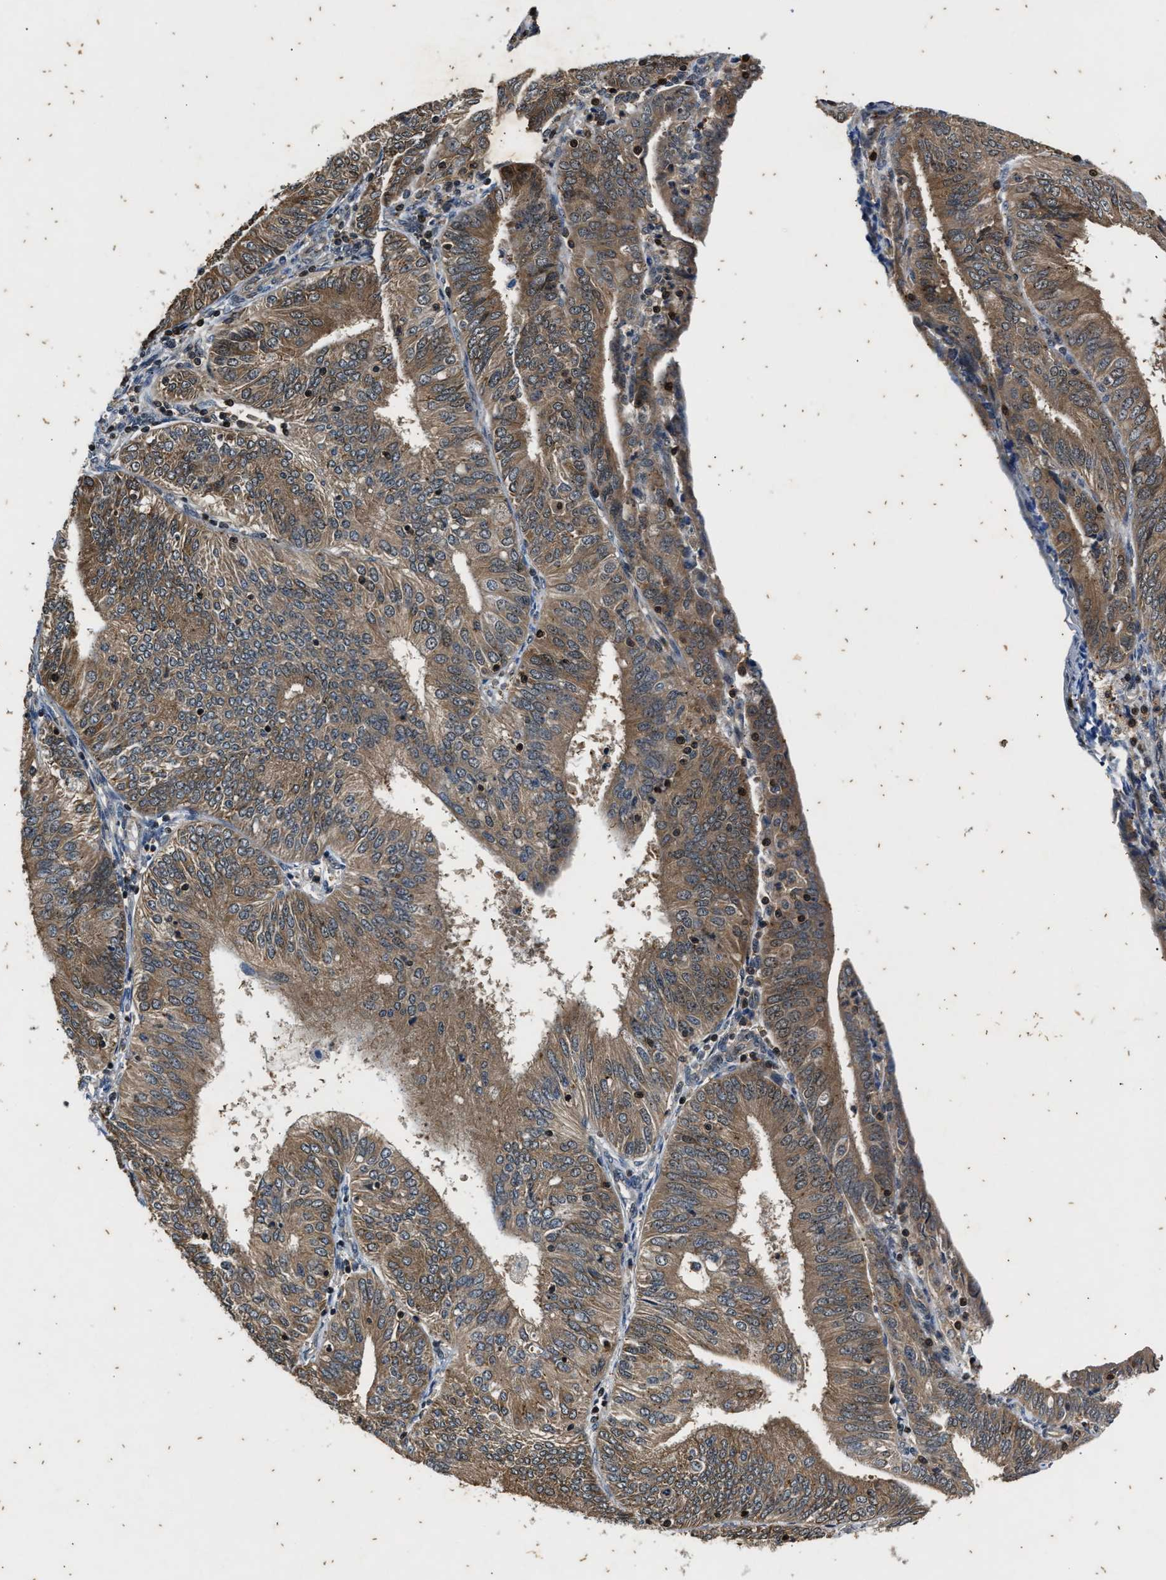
{"staining": {"intensity": "moderate", "quantity": ">75%", "location": "cytoplasmic/membranous"}, "tissue": "endometrial cancer", "cell_type": "Tumor cells", "image_type": "cancer", "snomed": [{"axis": "morphology", "description": "Adenocarcinoma, NOS"}, {"axis": "topography", "description": "Endometrium"}], "caption": "Immunohistochemistry (DAB) staining of human endometrial cancer displays moderate cytoplasmic/membranous protein staining in approximately >75% of tumor cells.", "gene": "PTPN7", "patient": {"sex": "female", "age": 58}}